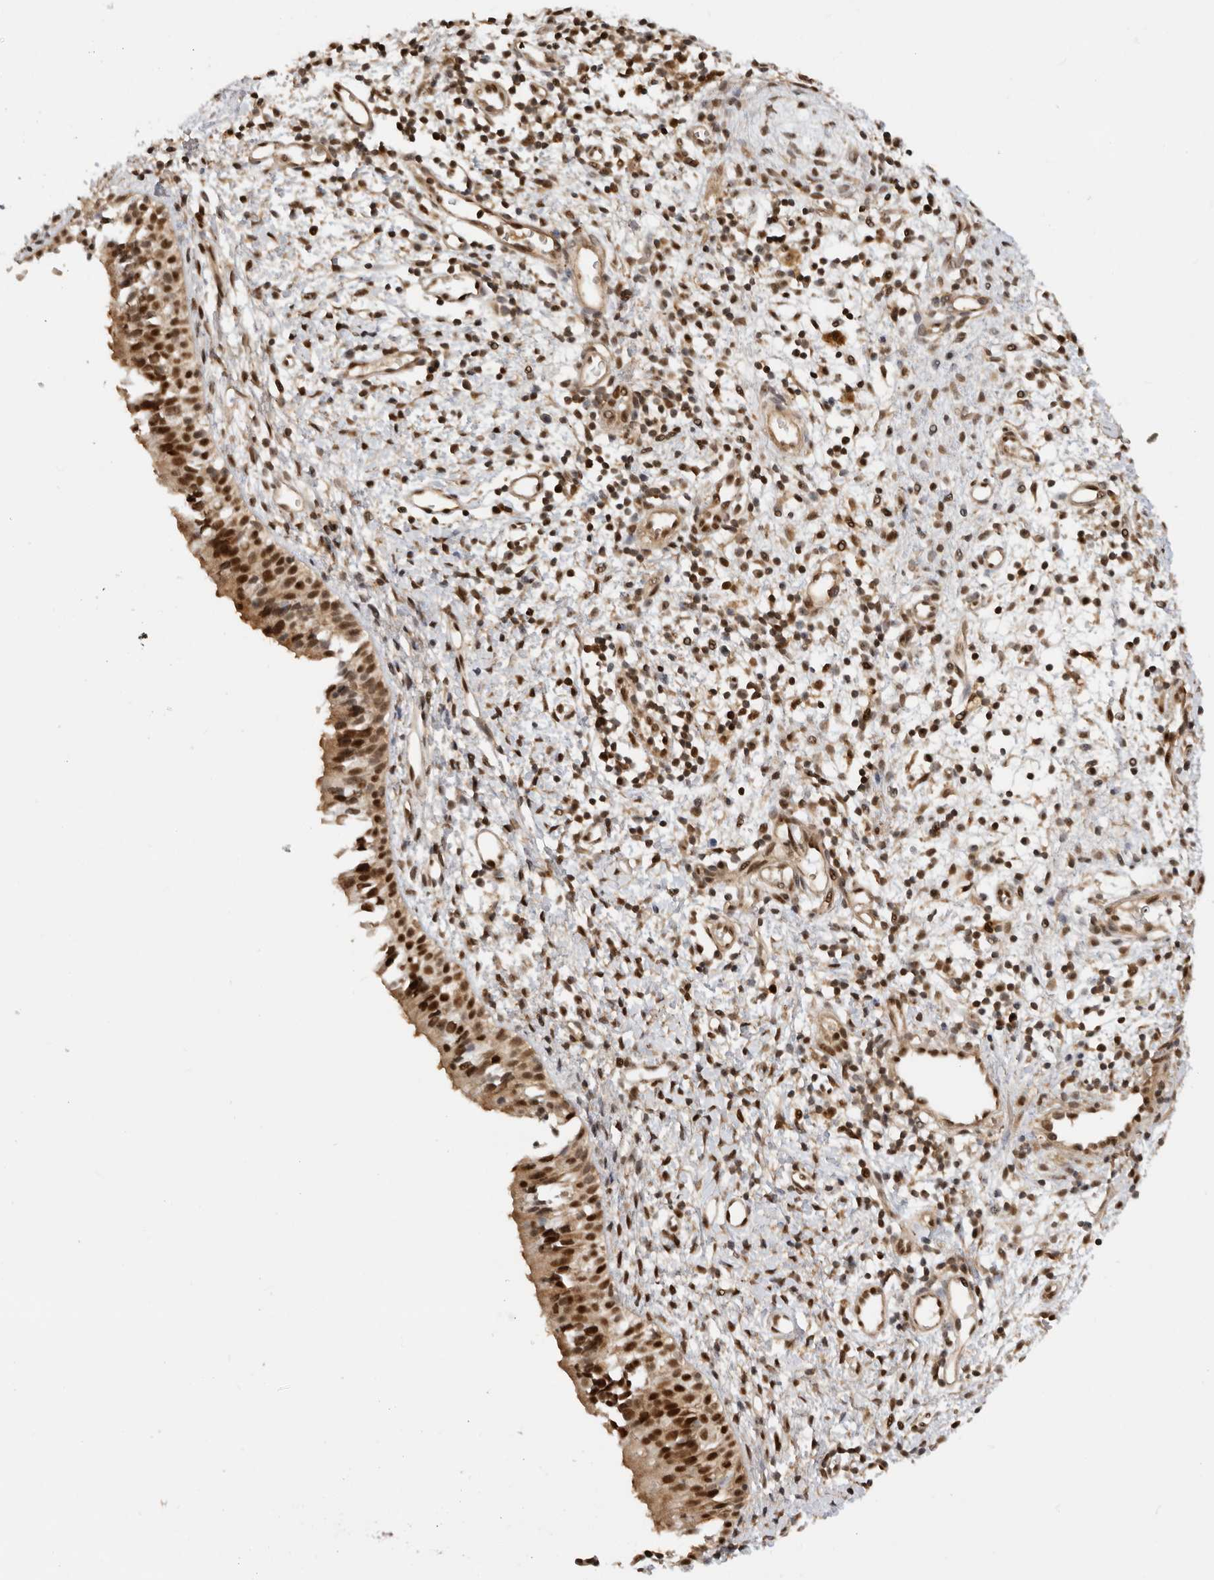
{"staining": {"intensity": "strong", "quantity": ">75%", "location": "cytoplasmic/membranous,nuclear"}, "tissue": "nasopharynx", "cell_type": "Respiratory epithelial cells", "image_type": "normal", "snomed": [{"axis": "morphology", "description": "Normal tissue, NOS"}, {"axis": "topography", "description": "Nasopharynx"}], "caption": "A brown stain highlights strong cytoplasmic/membranous,nuclear staining of a protein in respiratory epithelial cells of benign nasopharynx. The staining was performed using DAB (3,3'-diaminobenzidine), with brown indicating positive protein expression. Nuclei are stained blue with hematoxylin.", "gene": "ADPRS", "patient": {"sex": "male", "age": 22}}